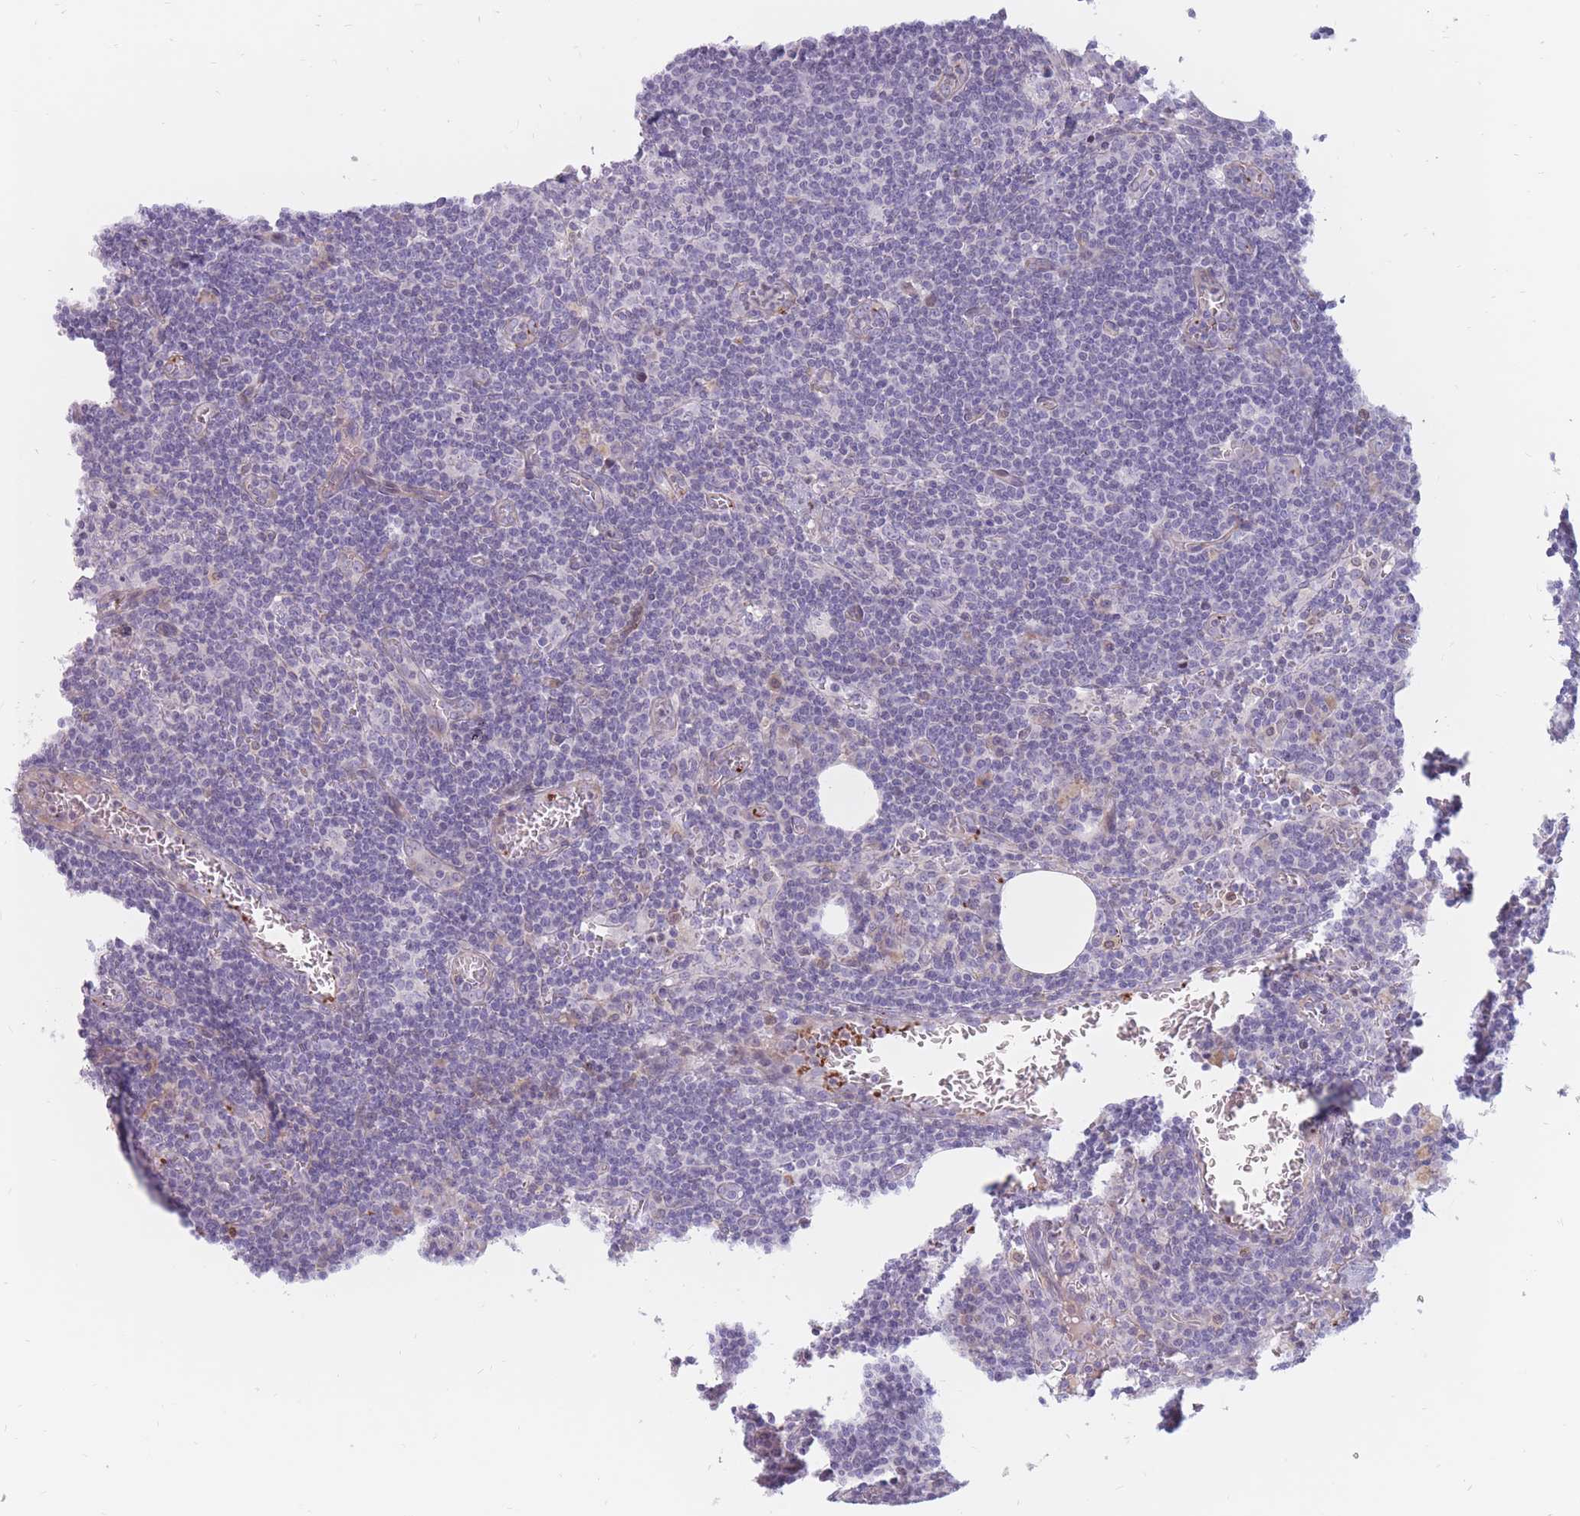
{"staining": {"intensity": "negative", "quantity": "none", "location": "none"}, "tissue": "lymph node", "cell_type": "Germinal center cells", "image_type": "normal", "snomed": [{"axis": "morphology", "description": "Normal tissue, NOS"}, {"axis": "topography", "description": "Lymph node"}], "caption": "Germinal center cells show no significant protein expression in normal lymph node.", "gene": "PTGDR", "patient": {"sex": "female", "age": 27}}